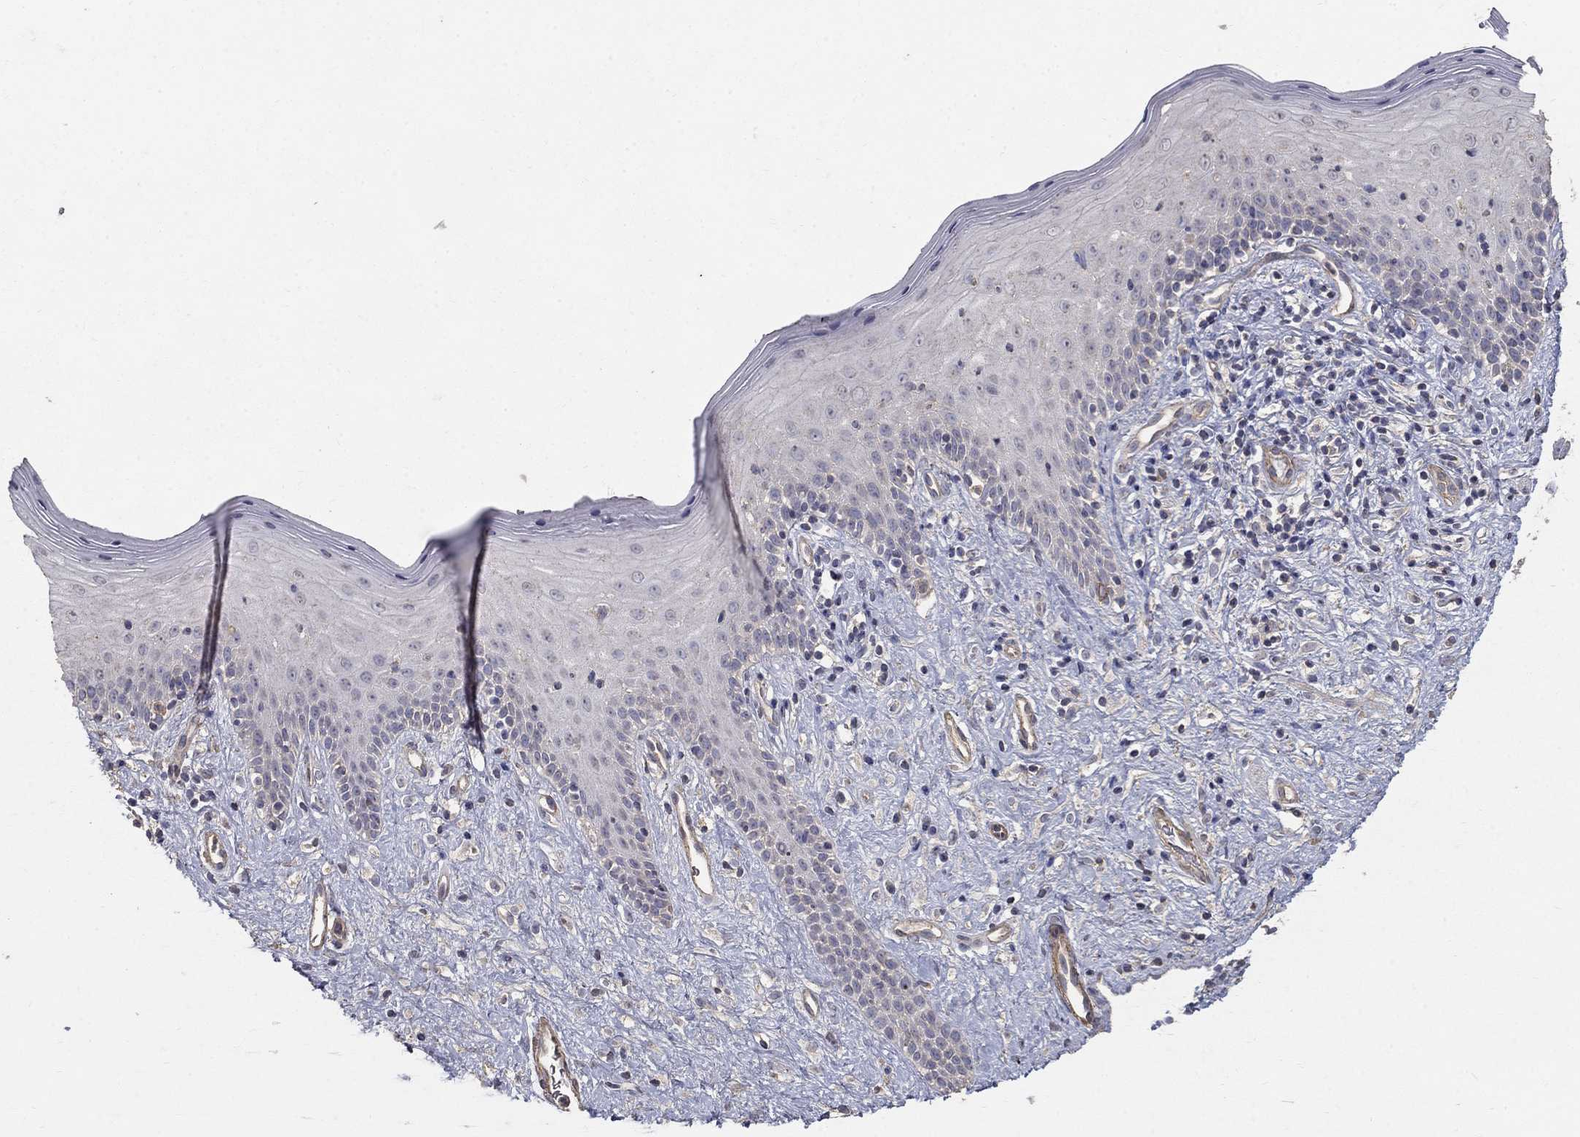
{"staining": {"intensity": "negative", "quantity": "none", "location": "none"}, "tissue": "vagina", "cell_type": "Squamous epithelial cells", "image_type": "normal", "snomed": [{"axis": "morphology", "description": "Normal tissue, NOS"}, {"axis": "topography", "description": "Vagina"}], "caption": "This is an immunohistochemistry (IHC) photomicrograph of unremarkable human vagina. There is no expression in squamous epithelial cells.", "gene": "MPP2", "patient": {"sex": "female", "age": 47}}